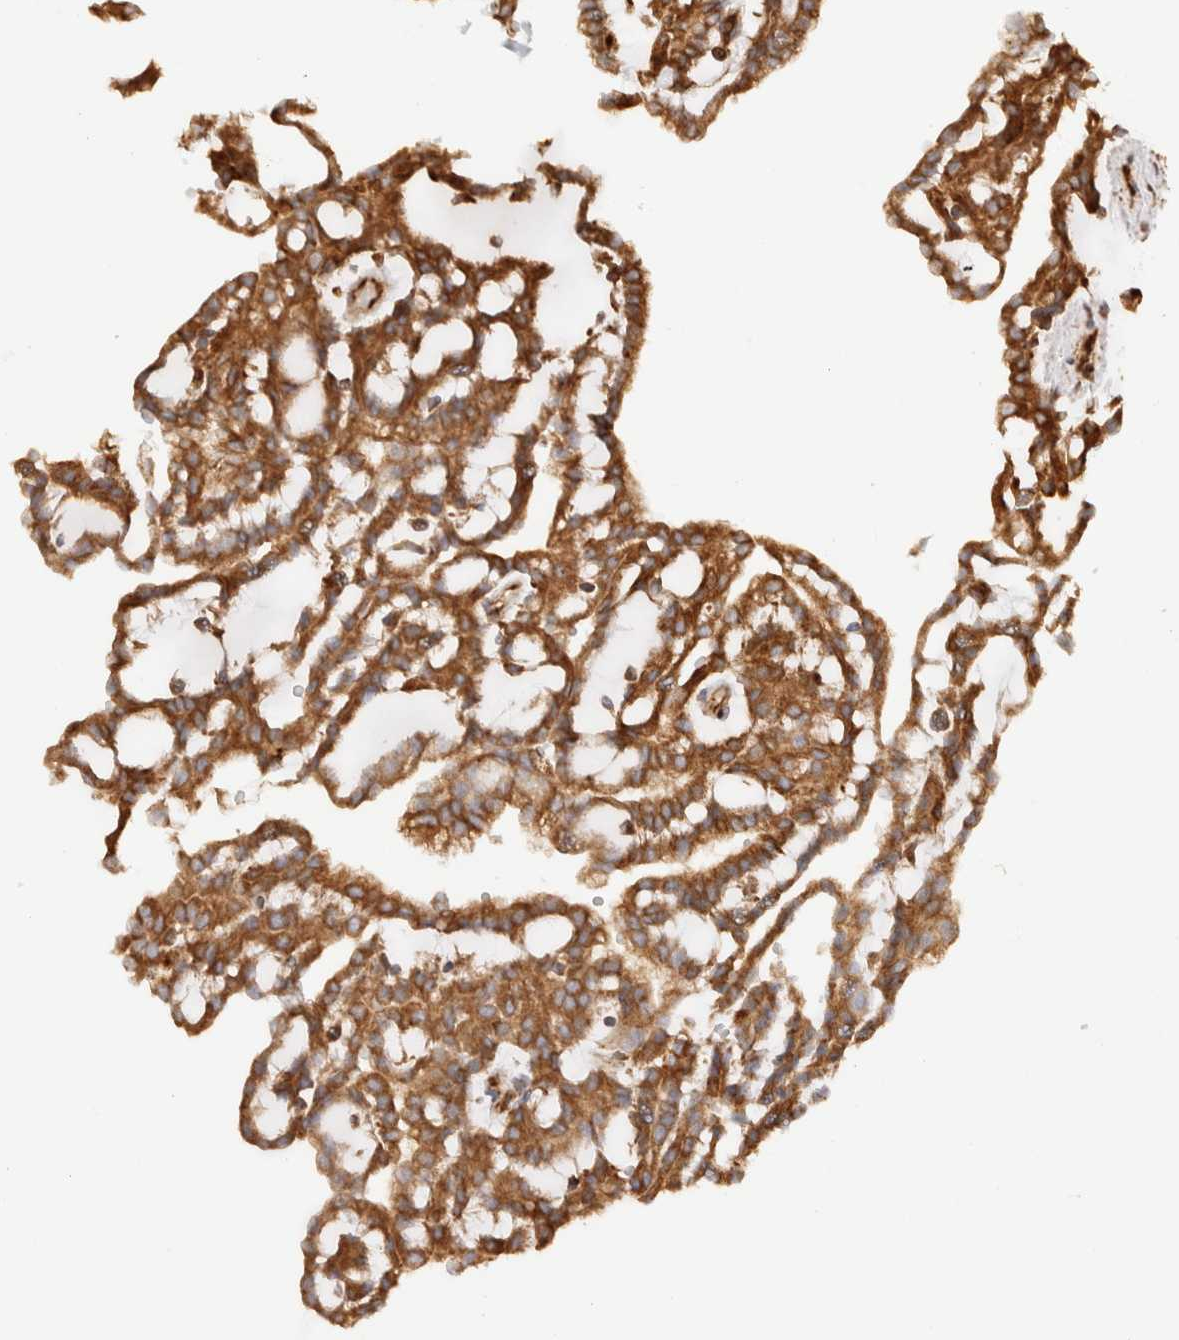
{"staining": {"intensity": "strong", "quantity": ">75%", "location": "cytoplasmic/membranous"}, "tissue": "renal cancer", "cell_type": "Tumor cells", "image_type": "cancer", "snomed": [{"axis": "morphology", "description": "Adenocarcinoma, NOS"}, {"axis": "topography", "description": "Kidney"}], "caption": "Immunohistochemistry (IHC) micrograph of neoplastic tissue: human renal adenocarcinoma stained using immunohistochemistry exhibits high levels of strong protein expression localized specifically in the cytoplasmic/membranous of tumor cells, appearing as a cytoplasmic/membranous brown color.", "gene": "FER", "patient": {"sex": "male", "age": 63}}